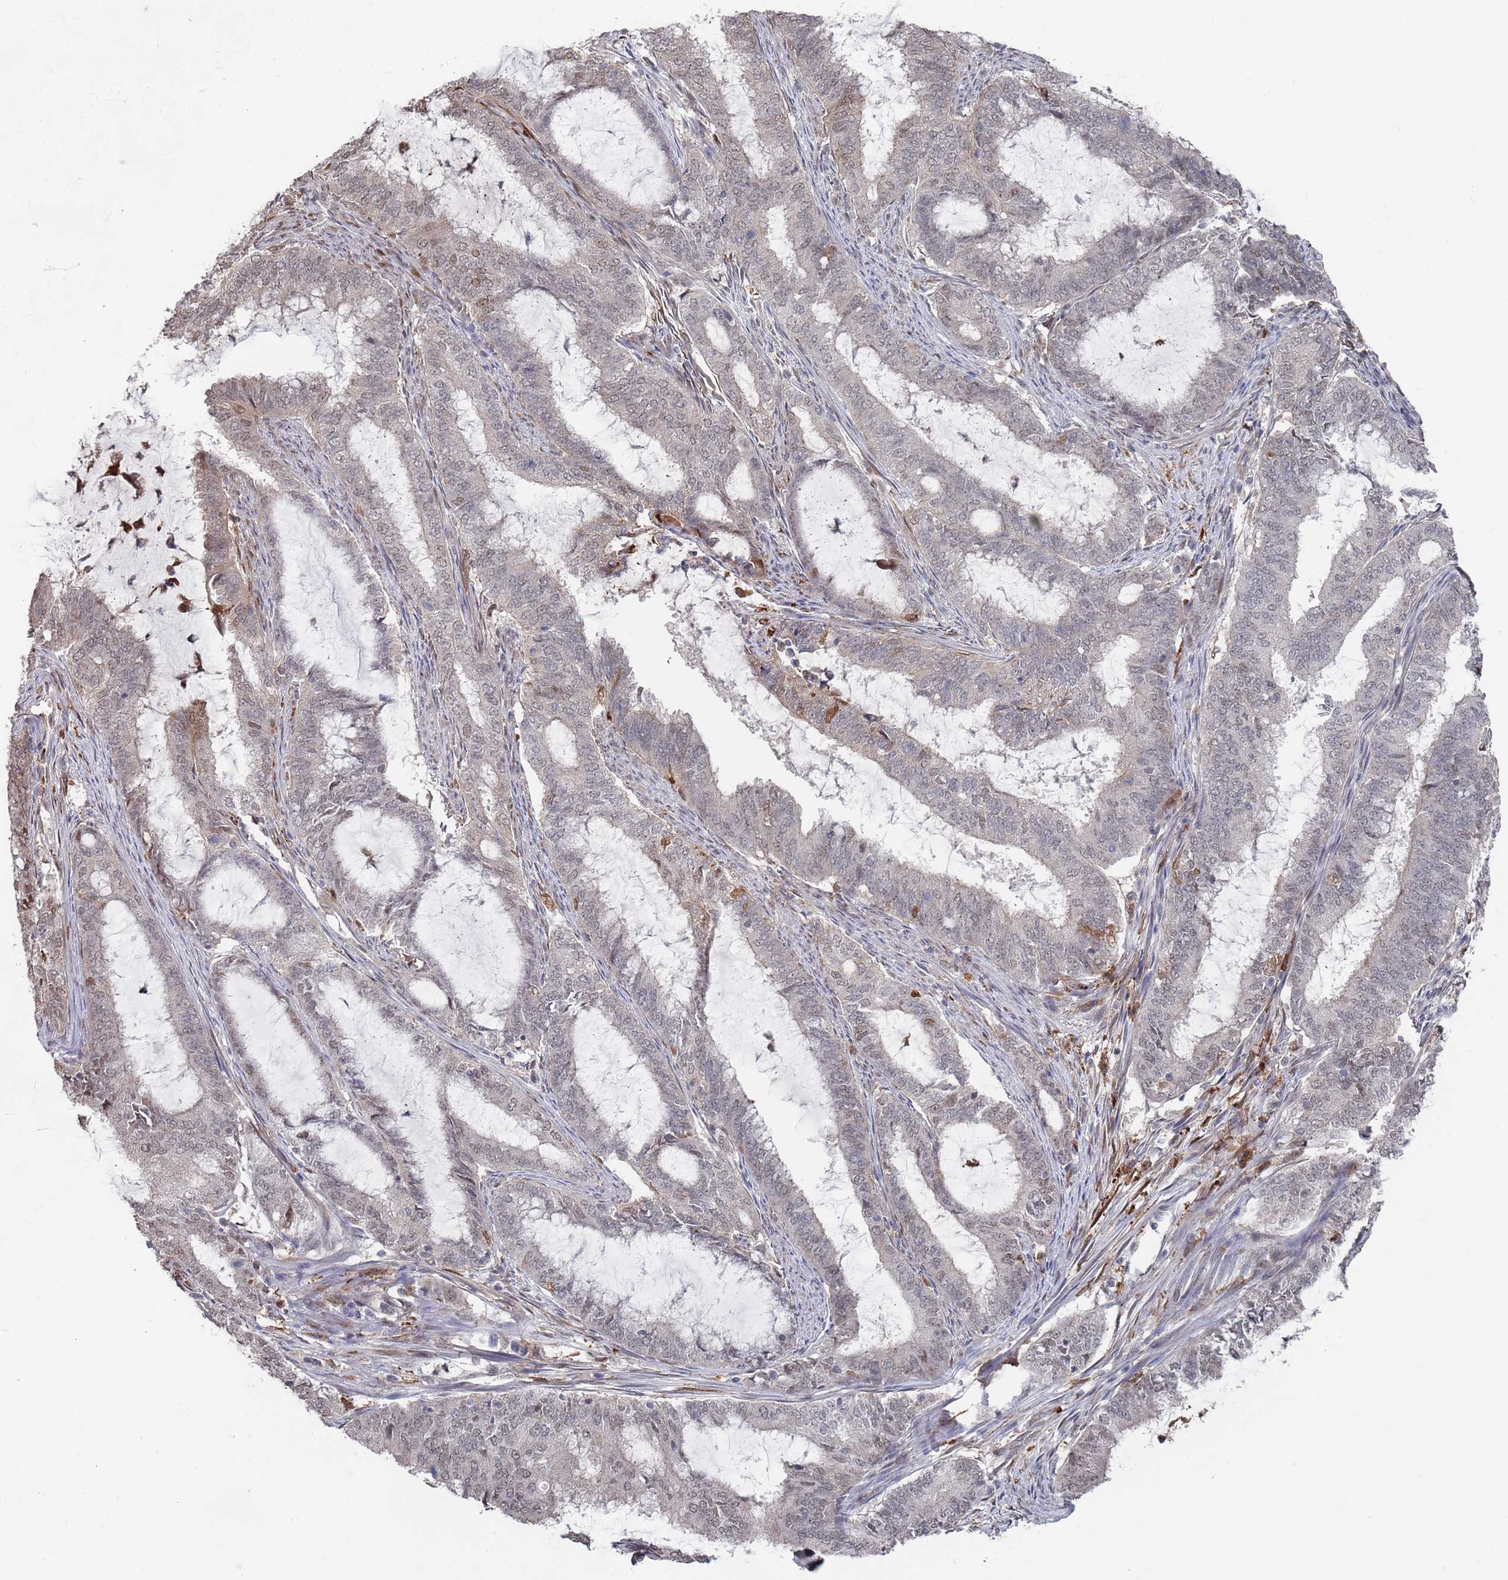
{"staining": {"intensity": "weak", "quantity": "<25%", "location": "nuclear"}, "tissue": "endometrial cancer", "cell_type": "Tumor cells", "image_type": "cancer", "snomed": [{"axis": "morphology", "description": "Adenocarcinoma, NOS"}, {"axis": "topography", "description": "Endometrium"}], "caption": "High power microscopy micrograph of an immunohistochemistry (IHC) micrograph of endometrial cancer (adenocarcinoma), revealing no significant staining in tumor cells. (Stains: DAB (3,3'-diaminobenzidine) immunohistochemistry (IHC) with hematoxylin counter stain, Microscopy: brightfield microscopy at high magnification).", "gene": "DGKD", "patient": {"sex": "female", "age": 51}}